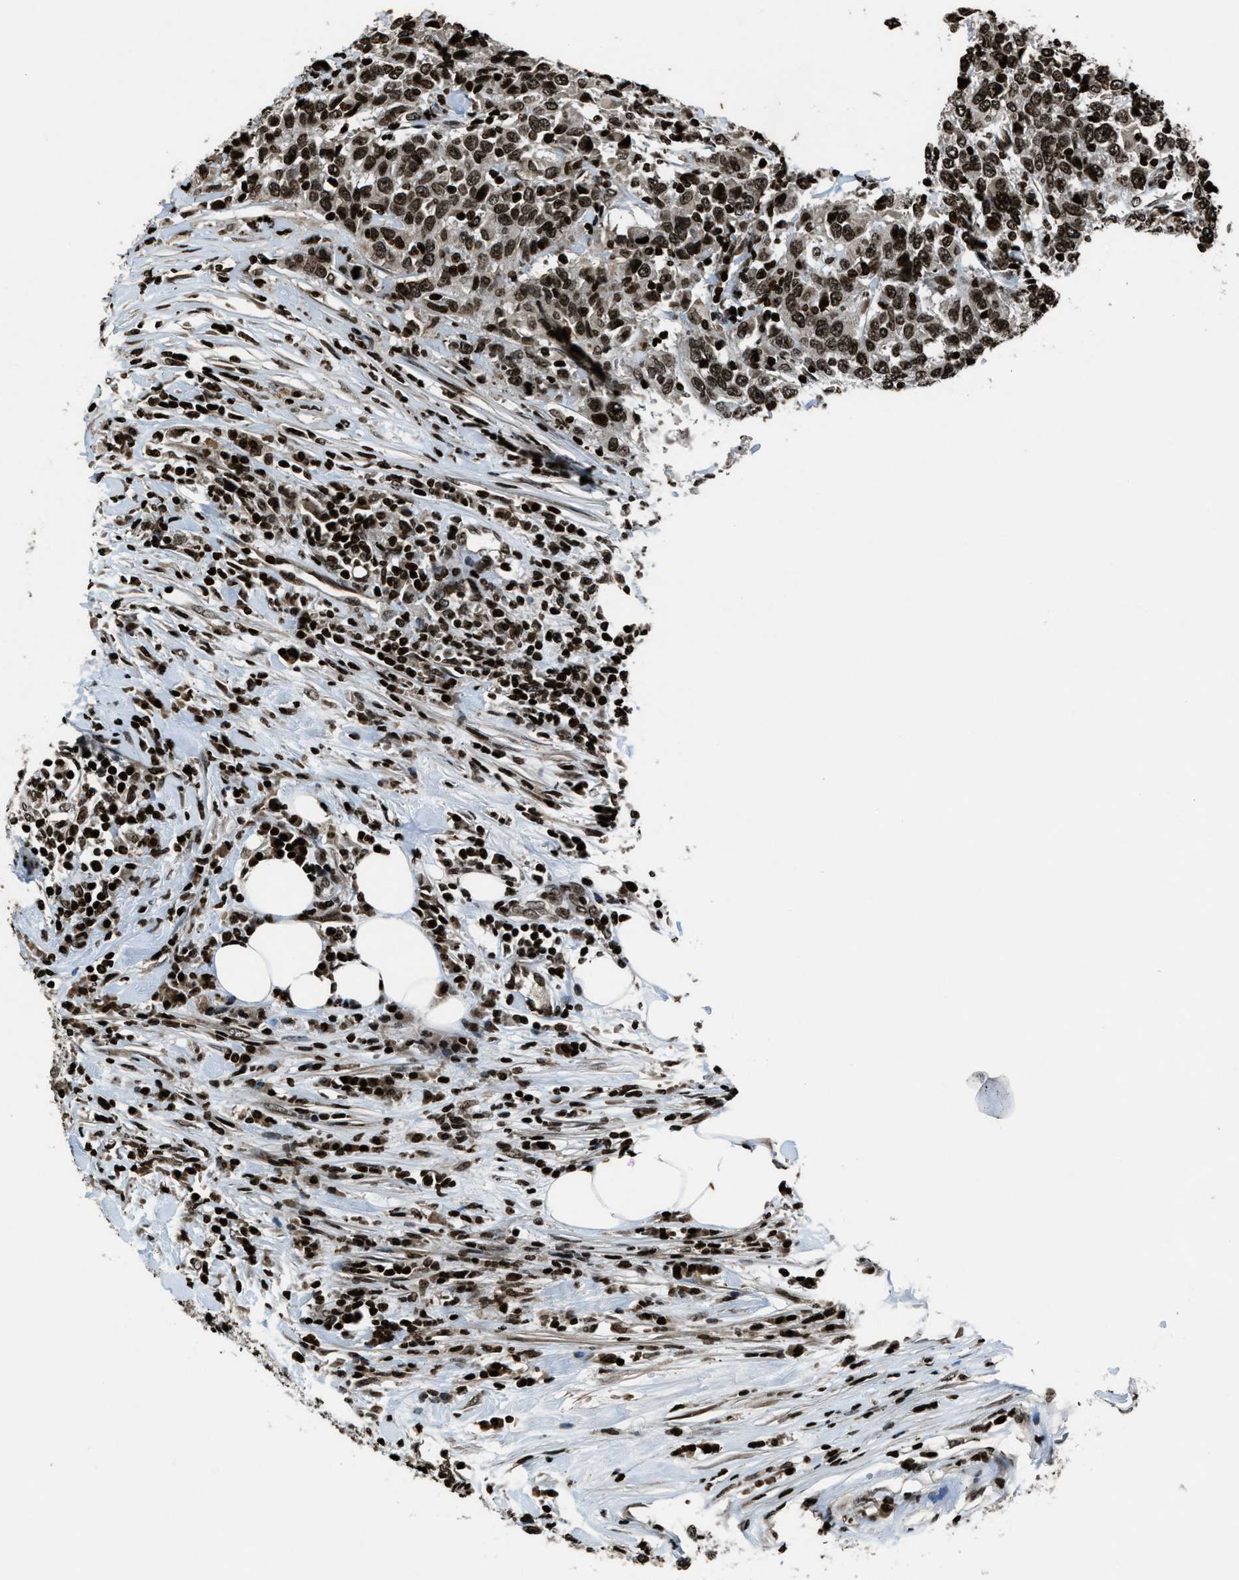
{"staining": {"intensity": "strong", "quantity": ">75%", "location": "nuclear"}, "tissue": "urothelial cancer", "cell_type": "Tumor cells", "image_type": "cancer", "snomed": [{"axis": "morphology", "description": "Urothelial carcinoma, High grade"}, {"axis": "topography", "description": "Urinary bladder"}], "caption": "Urothelial cancer tissue demonstrates strong nuclear staining in approximately >75% of tumor cells, visualized by immunohistochemistry.", "gene": "H4C1", "patient": {"sex": "male", "age": 61}}